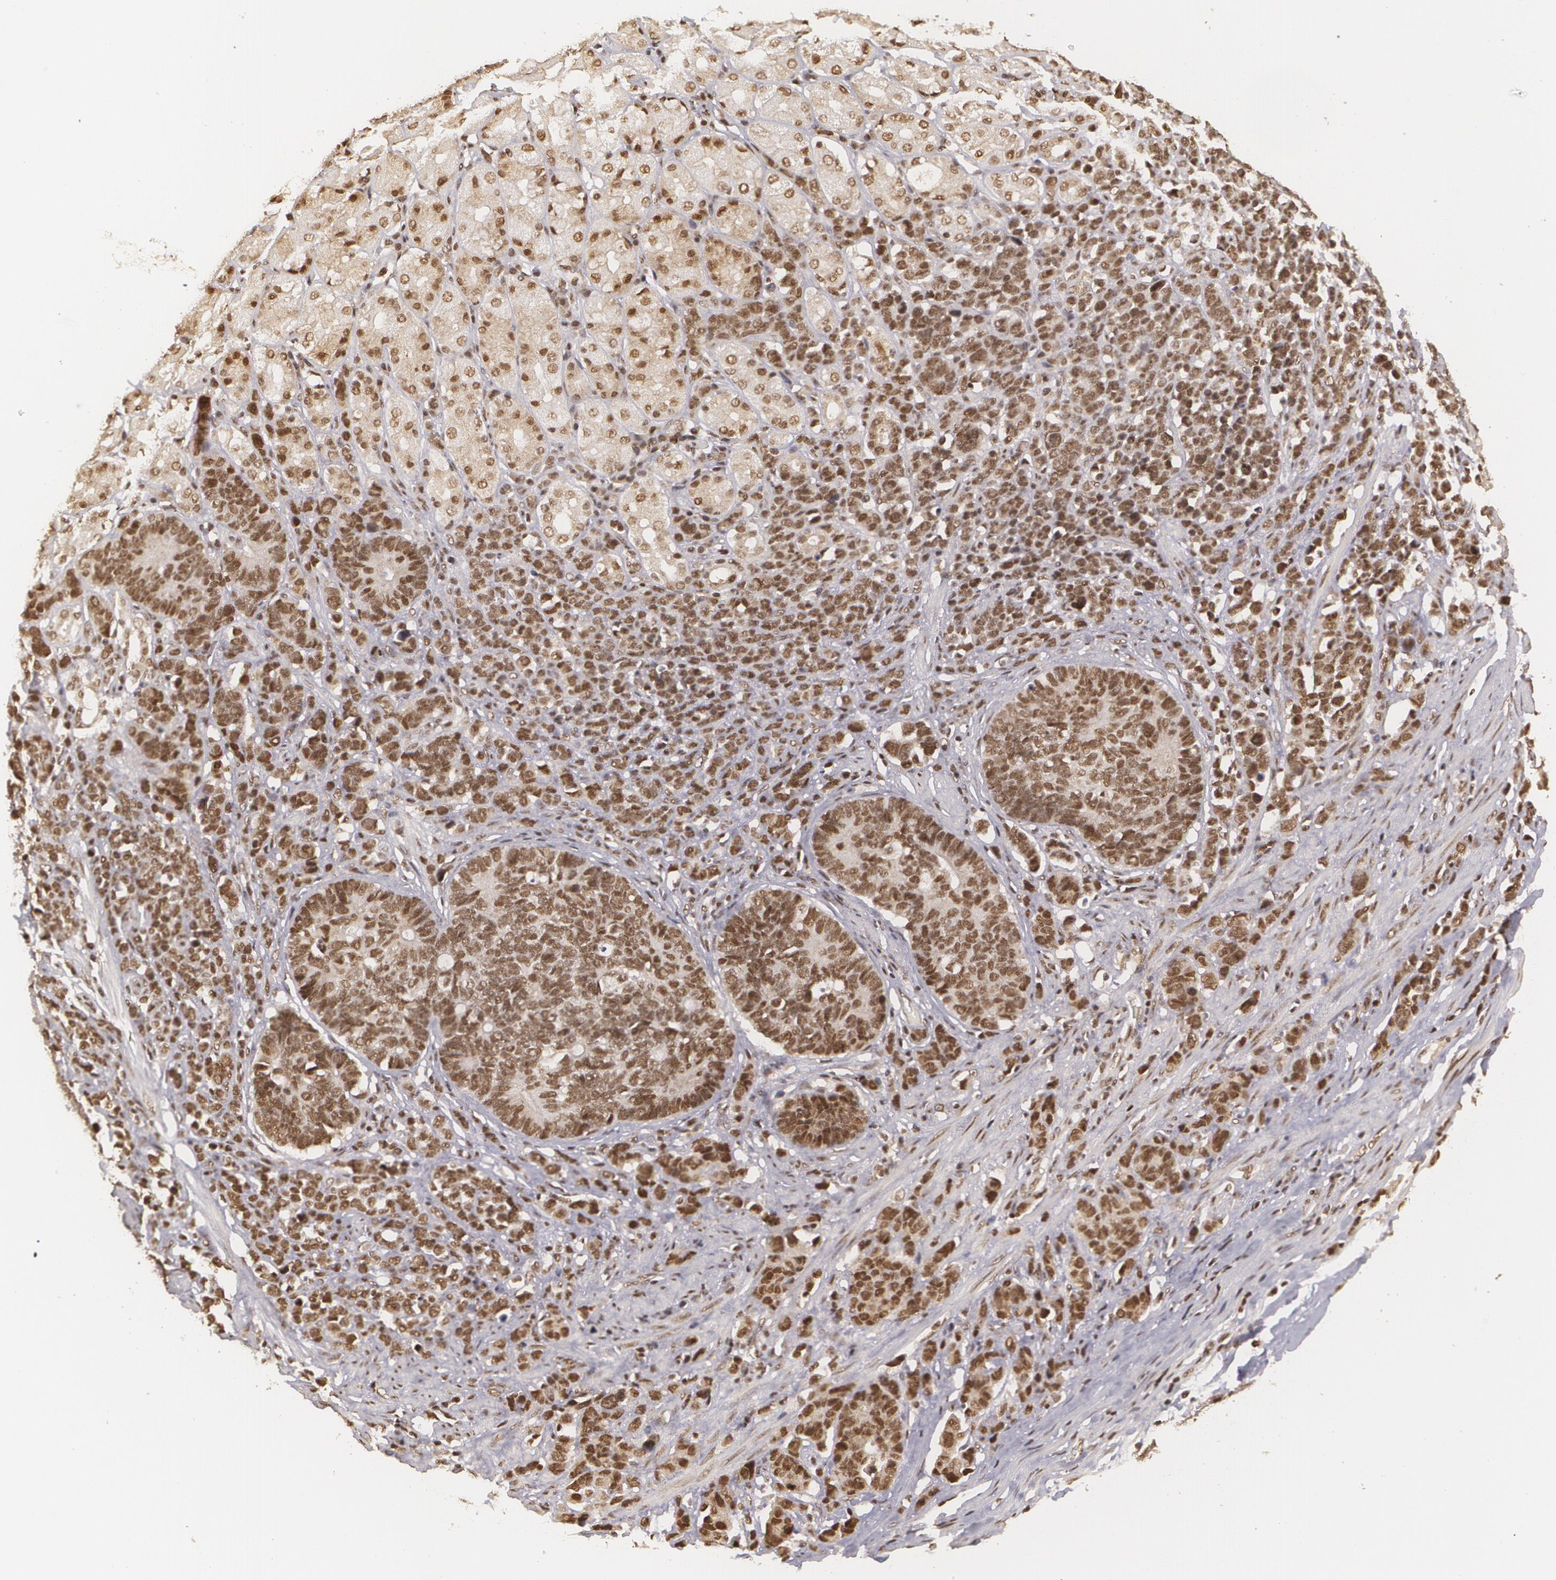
{"staining": {"intensity": "strong", "quantity": ">75%", "location": "nuclear"}, "tissue": "stomach cancer", "cell_type": "Tumor cells", "image_type": "cancer", "snomed": [{"axis": "morphology", "description": "Adenocarcinoma, NOS"}, {"axis": "topography", "description": "Stomach, upper"}], "caption": "A photomicrograph of human stomach cancer stained for a protein reveals strong nuclear brown staining in tumor cells.", "gene": "RXRB", "patient": {"sex": "male", "age": 71}}